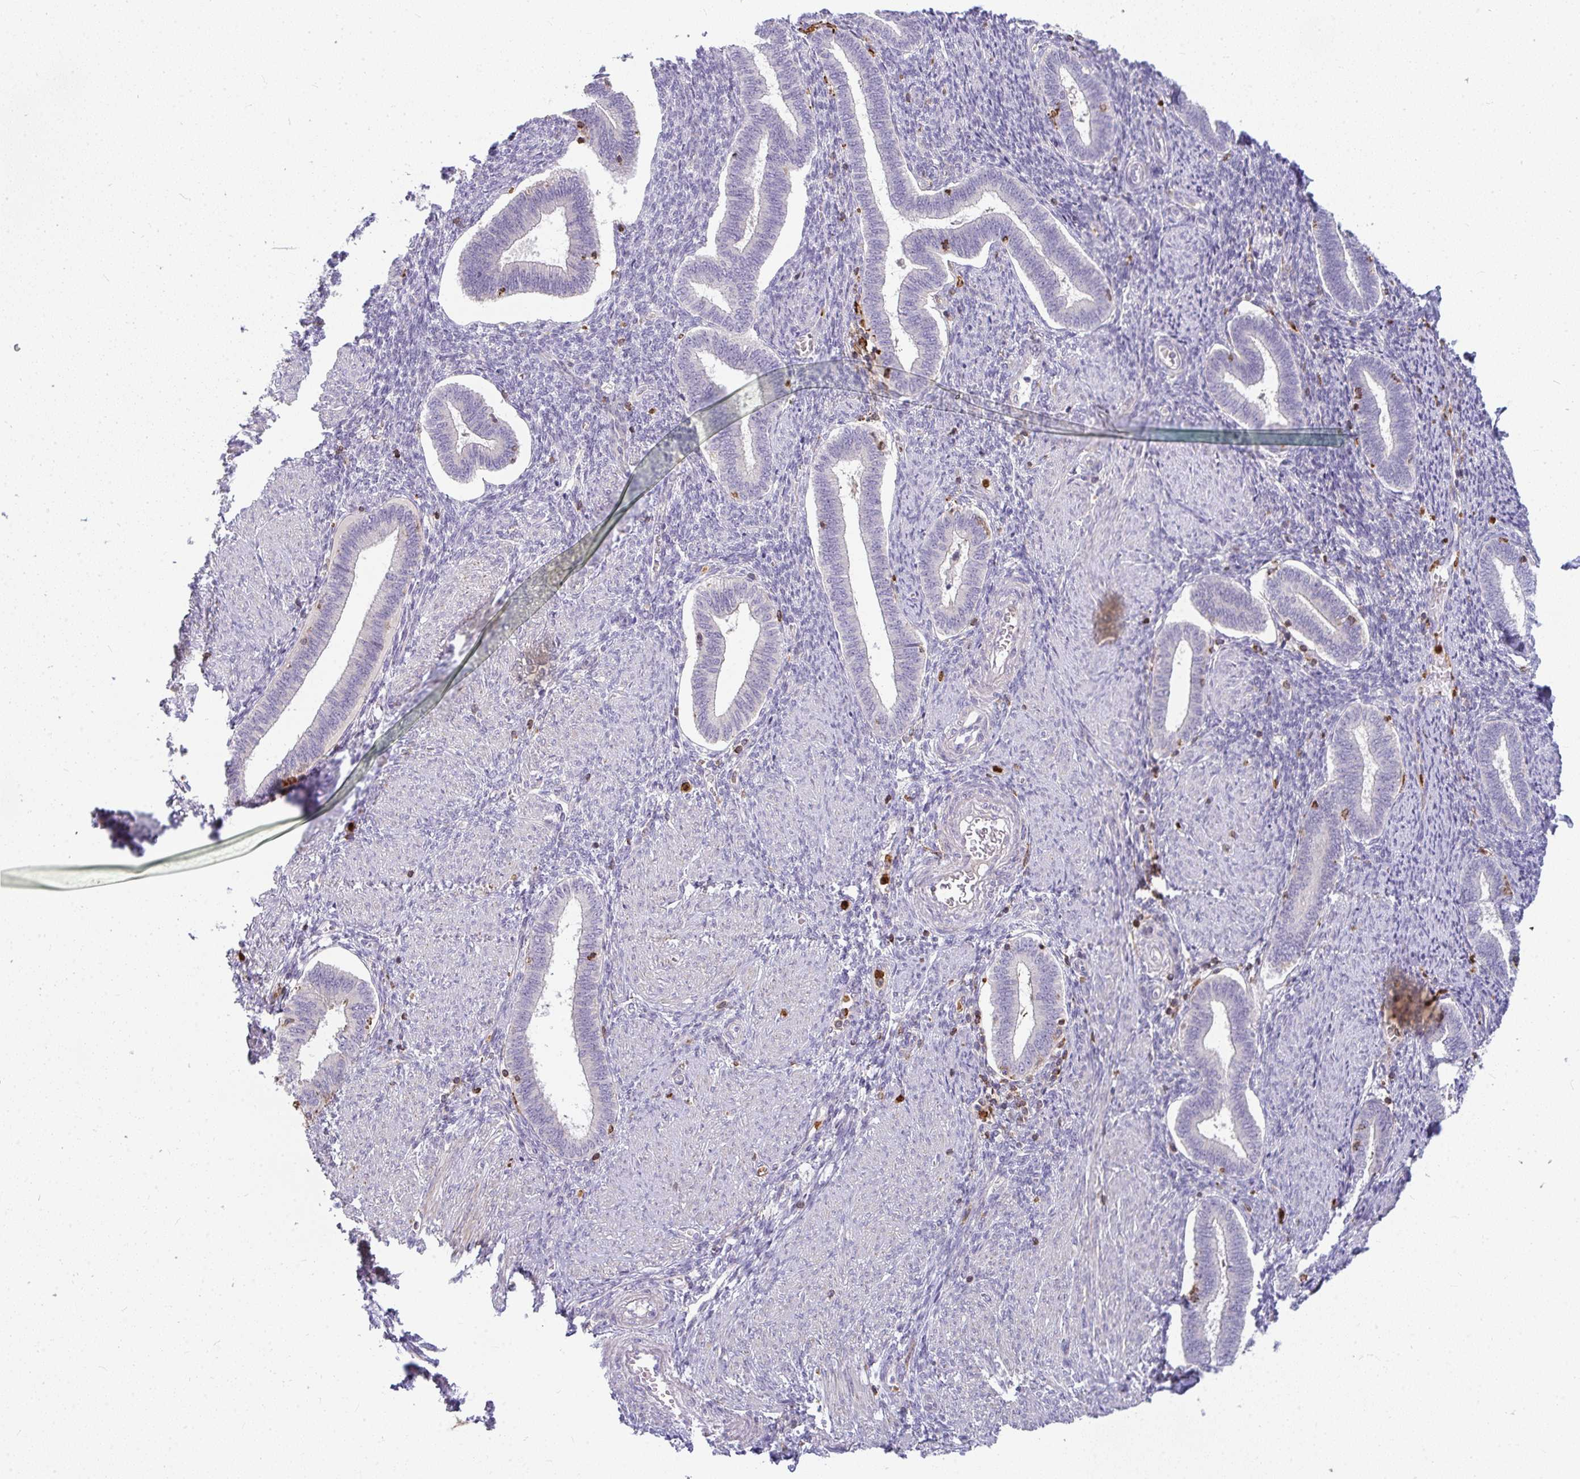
{"staining": {"intensity": "moderate", "quantity": "<25%", "location": "cytoplasmic/membranous"}, "tissue": "endometrium", "cell_type": "Cells in endometrial stroma", "image_type": "normal", "snomed": [{"axis": "morphology", "description": "Normal tissue, NOS"}, {"axis": "topography", "description": "Endometrium"}], "caption": "Immunohistochemical staining of unremarkable endometrium shows moderate cytoplasmic/membranous protein staining in about <25% of cells in endometrial stroma.", "gene": "CSF3R", "patient": {"sex": "female", "age": 42}}